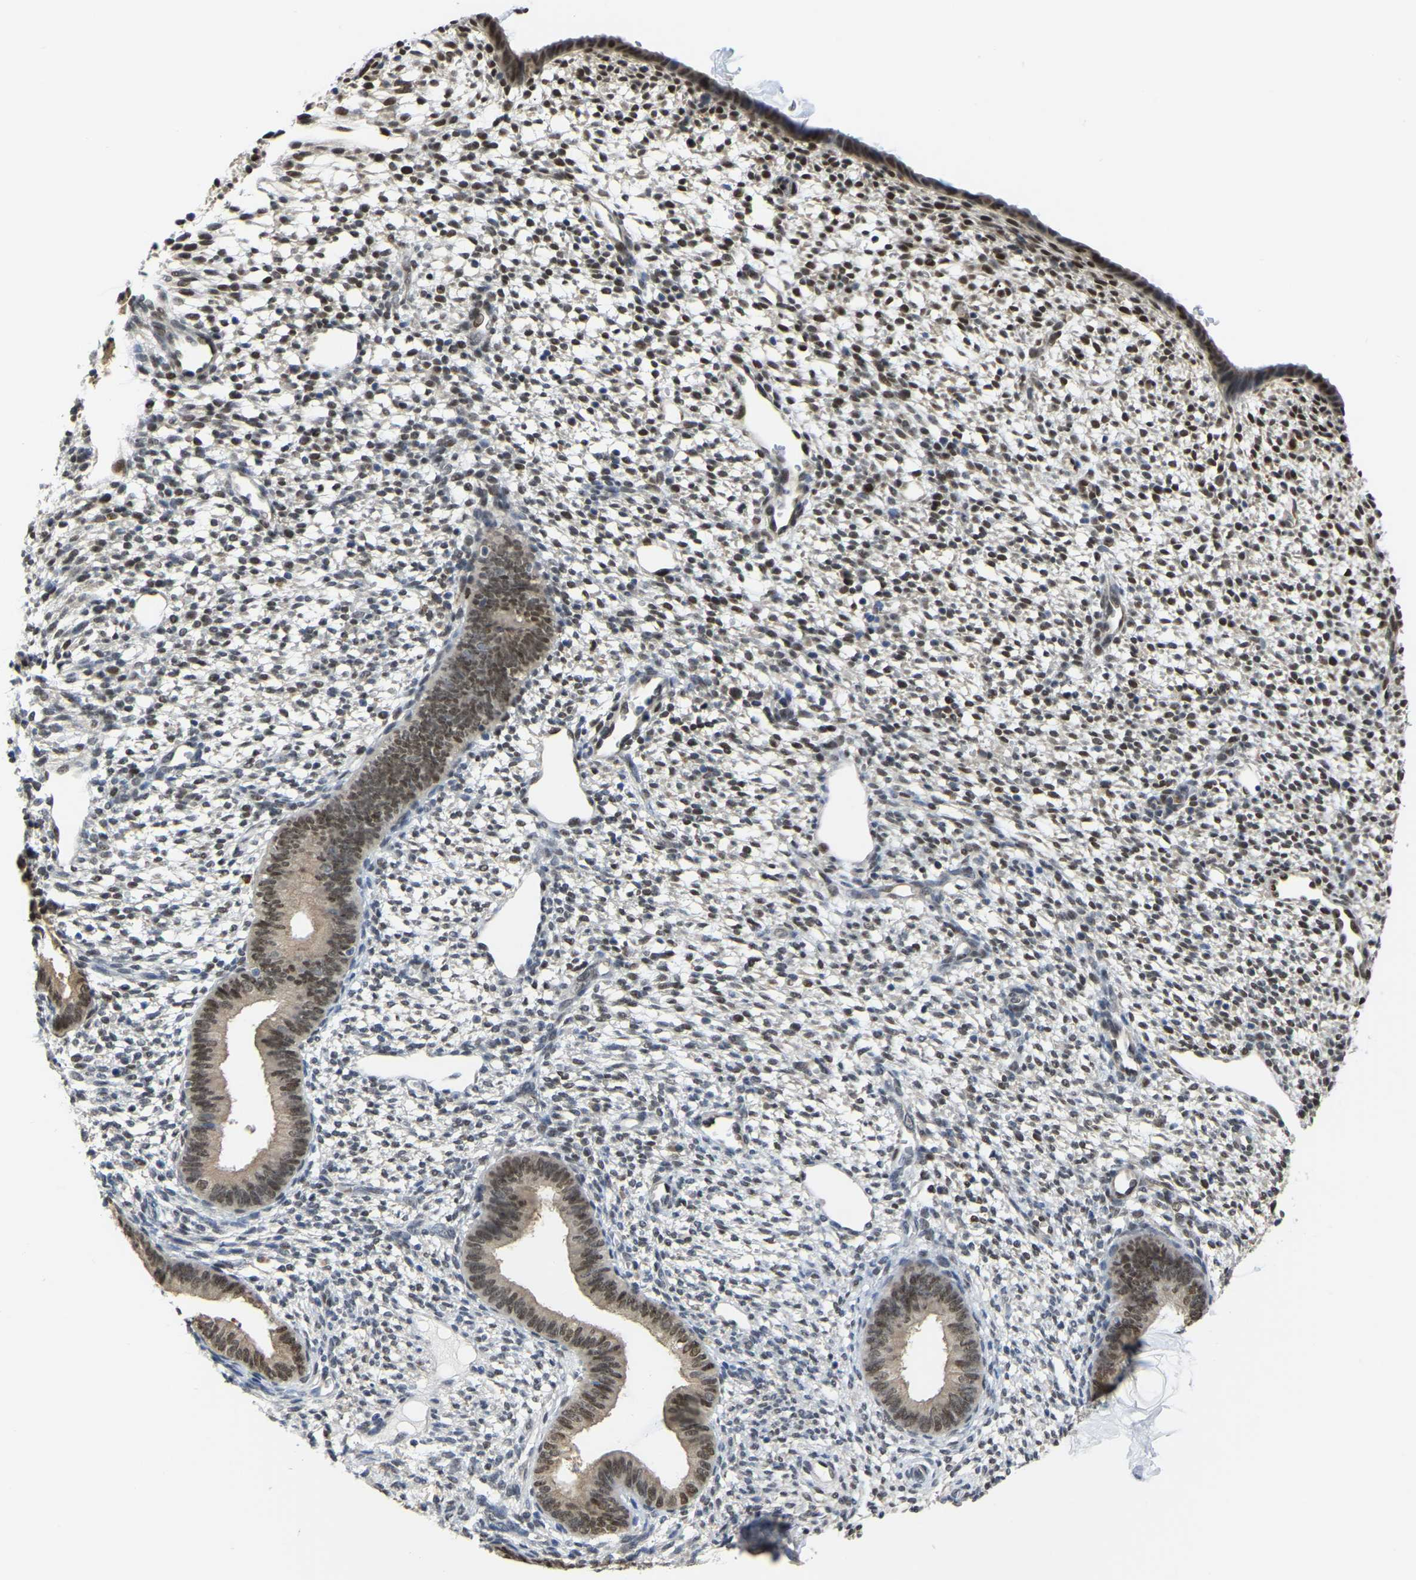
{"staining": {"intensity": "strong", "quantity": "<25%", "location": "nuclear"}, "tissue": "endometrium", "cell_type": "Cells in endometrial stroma", "image_type": "normal", "snomed": [{"axis": "morphology", "description": "Normal tissue, NOS"}, {"axis": "topography", "description": "Endometrium"}], "caption": "Immunohistochemistry photomicrograph of unremarkable human endometrium stained for a protein (brown), which shows medium levels of strong nuclear positivity in approximately <25% of cells in endometrial stroma.", "gene": "KLRG2", "patient": {"sex": "female", "age": 46}}